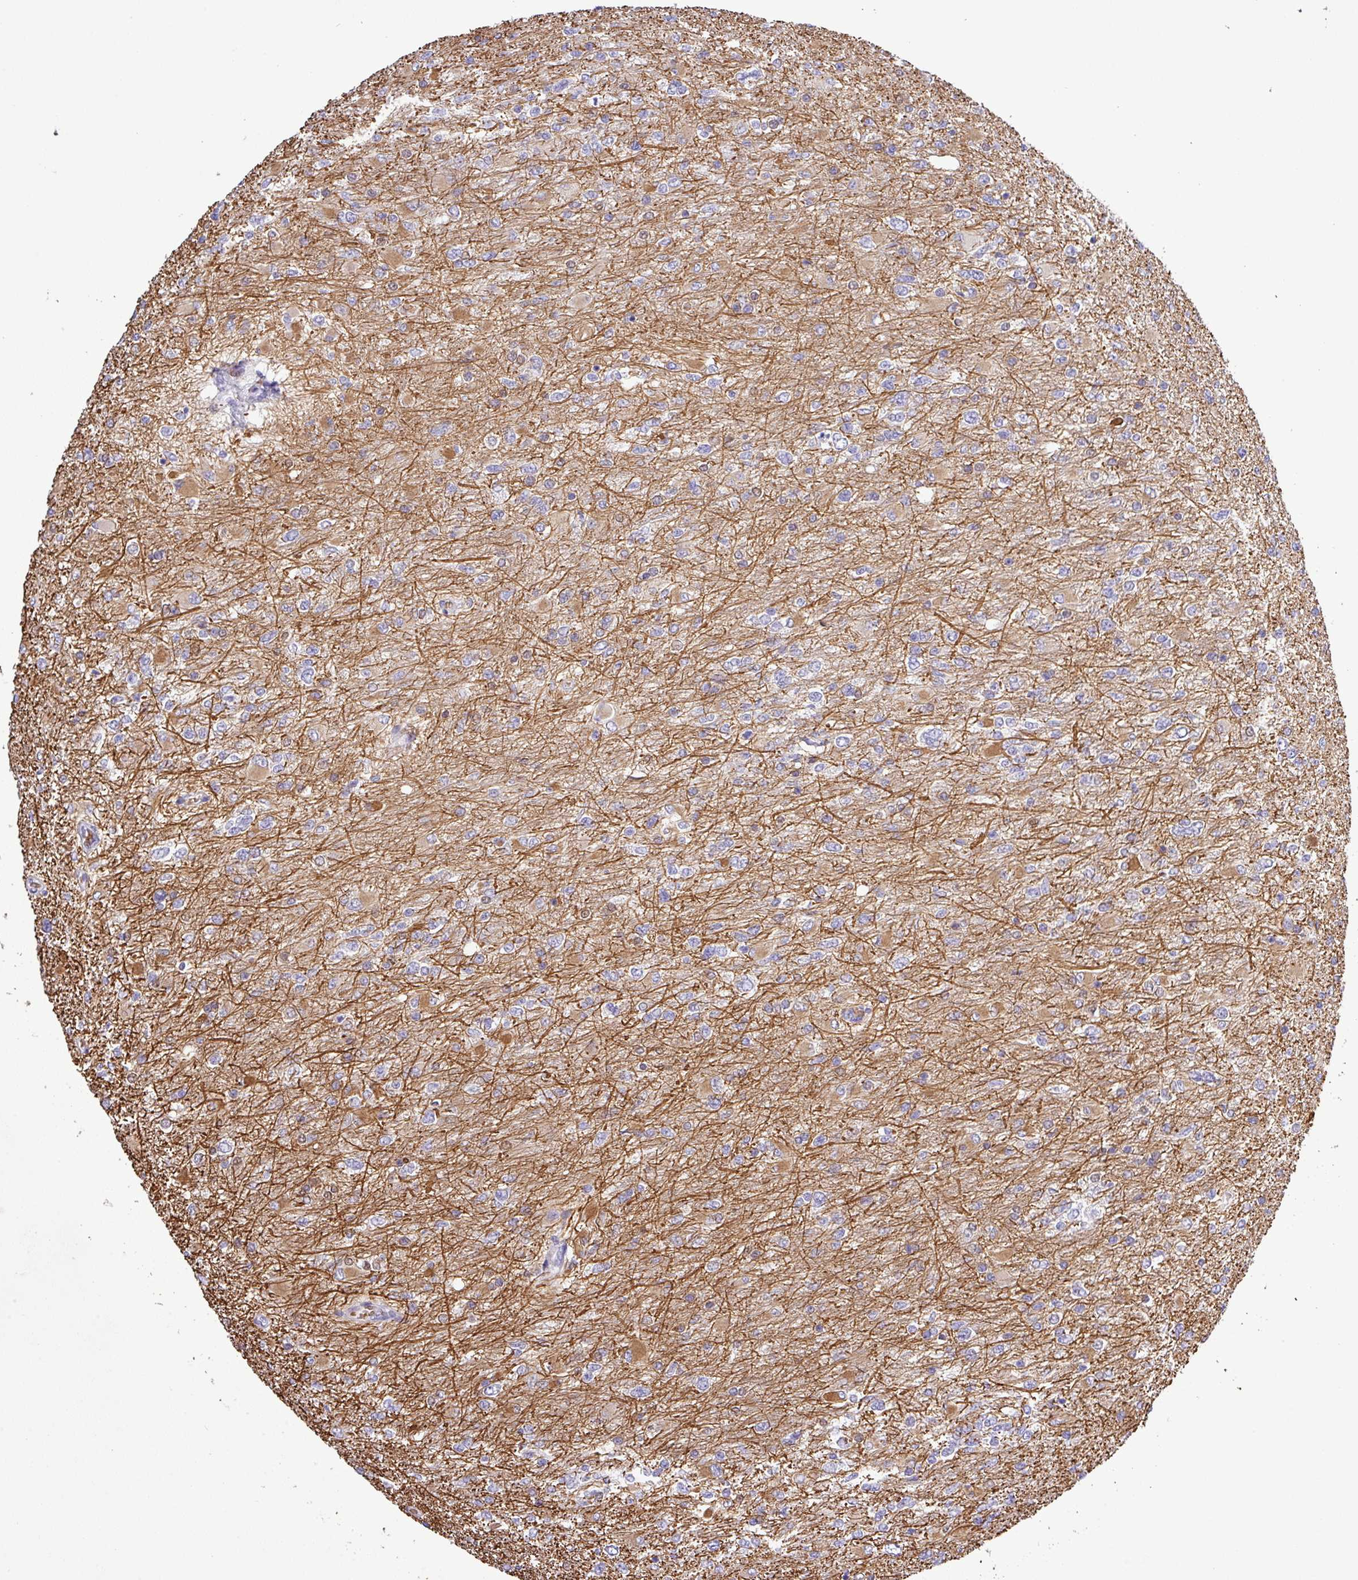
{"staining": {"intensity": "moderate", "quantity": "25%-75%", "location": "cytoplasmic/membranous"}, "tissue": "glioma", "cell_type": "Tumor cells", "image_type": "cancer", "snomed": [{"axis": "morphology", "description": "Glioma, malignant, High grade"}, {"axis": "topography", "description": "Cerebral cortex"}], "caption": "This histopathology image shows immunohistochemistry (IHC) staining of human glioma, with medium moderate cytoplasmic/membranous positivity in approximately 25%-75% of tumor cells.", "gene": "MGAT4B", "patient": {"sex": "female", "age": 36}}